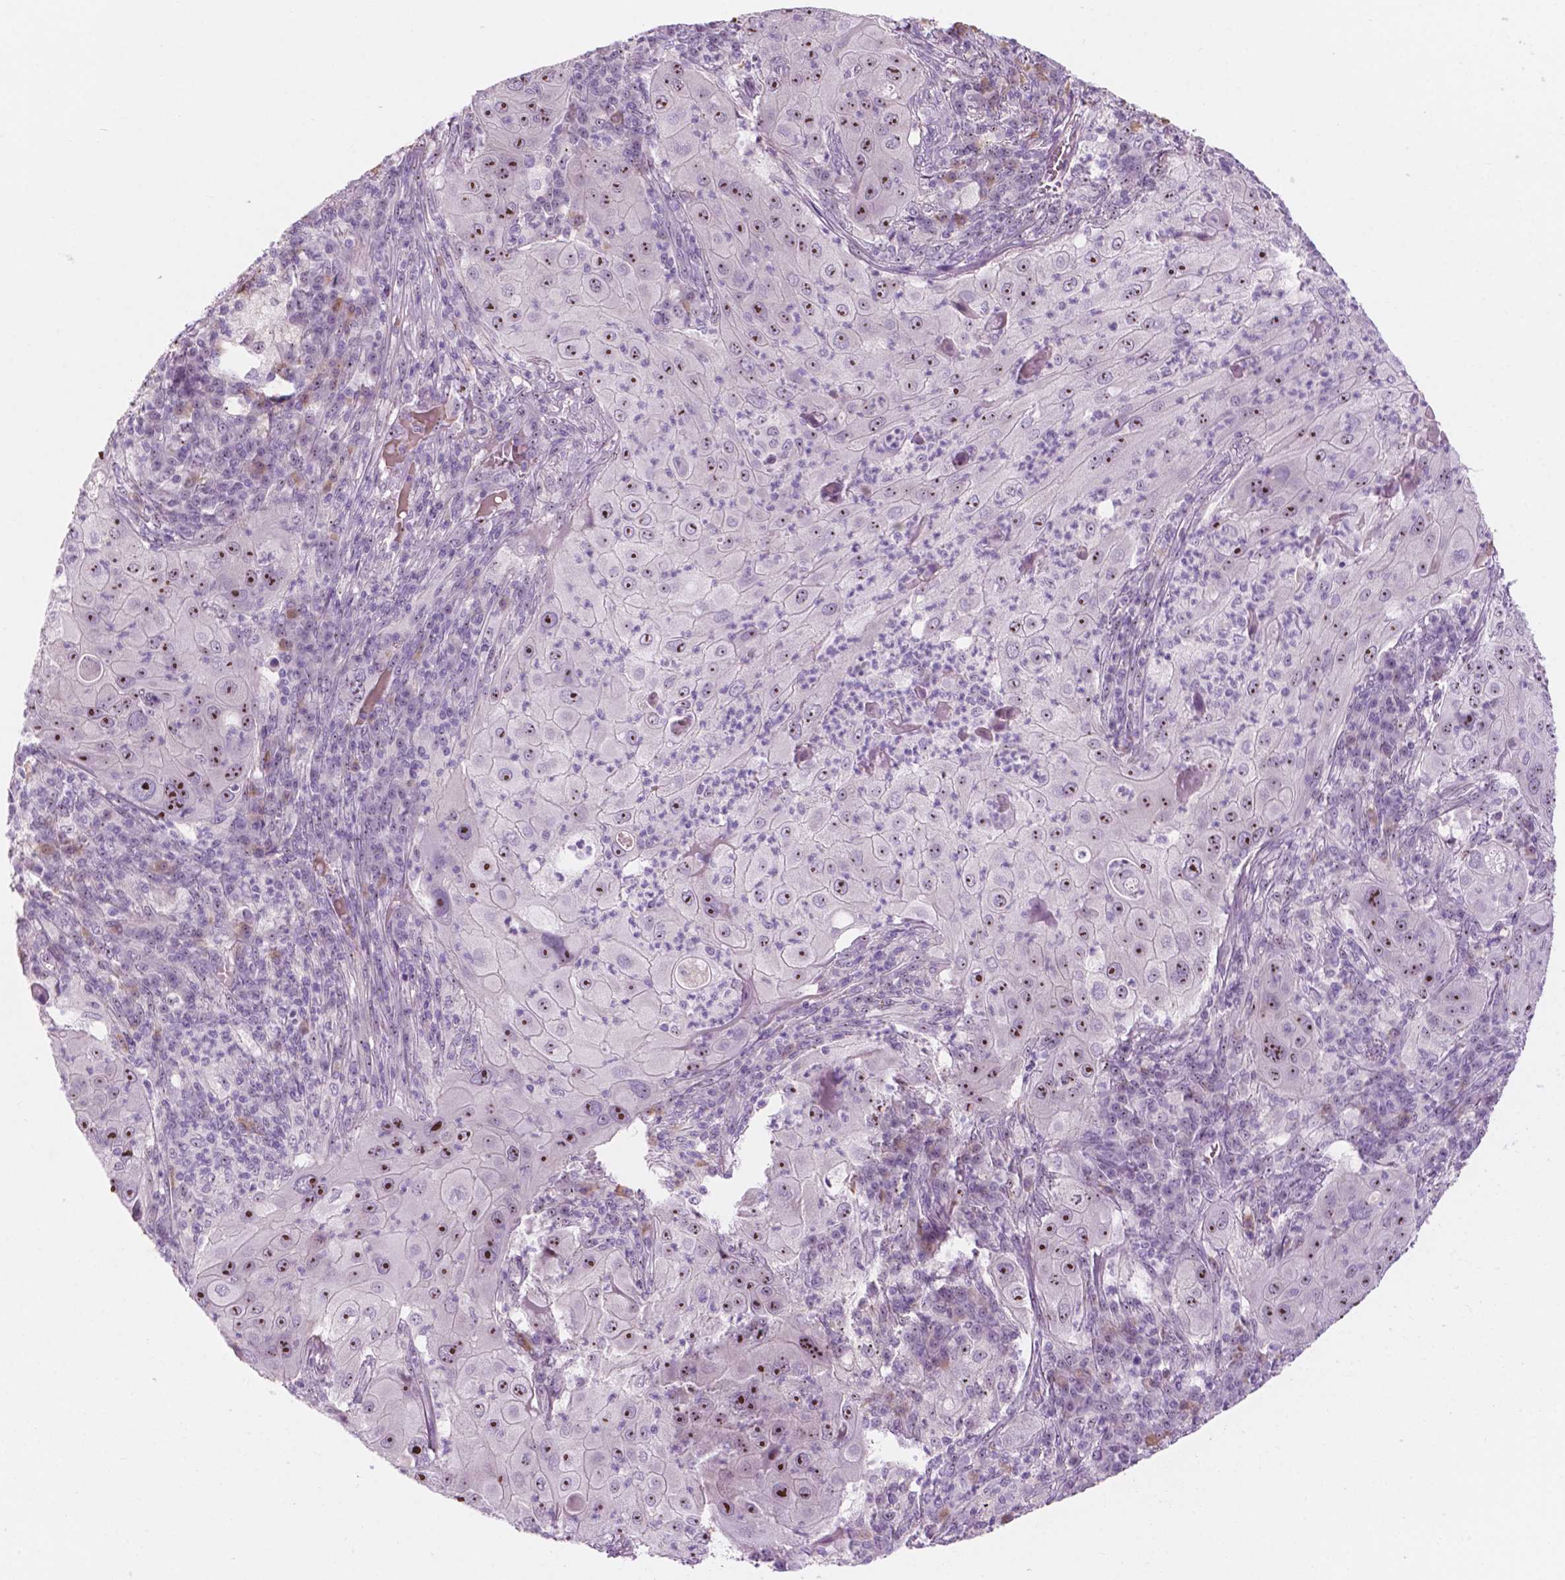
{"staining": {"intensity": "strong", "quantity": "25%-75%", "location": "nuclear"}, "tissue": "lung cancer", "cell_type": "Tumor cells", "image_type": "cancer", "snomed": [{"axis": "morphology", "description": "Squamous cell carcinoma, NOS"}, {"axis": "topography", "description": "Lung"}], "caption": "Lung squamous cell carcinoma stained with DAB (3,3'-diaminobenzidine) immunohistochemistry (IHC) shows high levels of strong nuclear staining in about 25%-75% of tumor cells.", "gene": "ZNF853", "patient": {"sex": "female", "age": 59}}